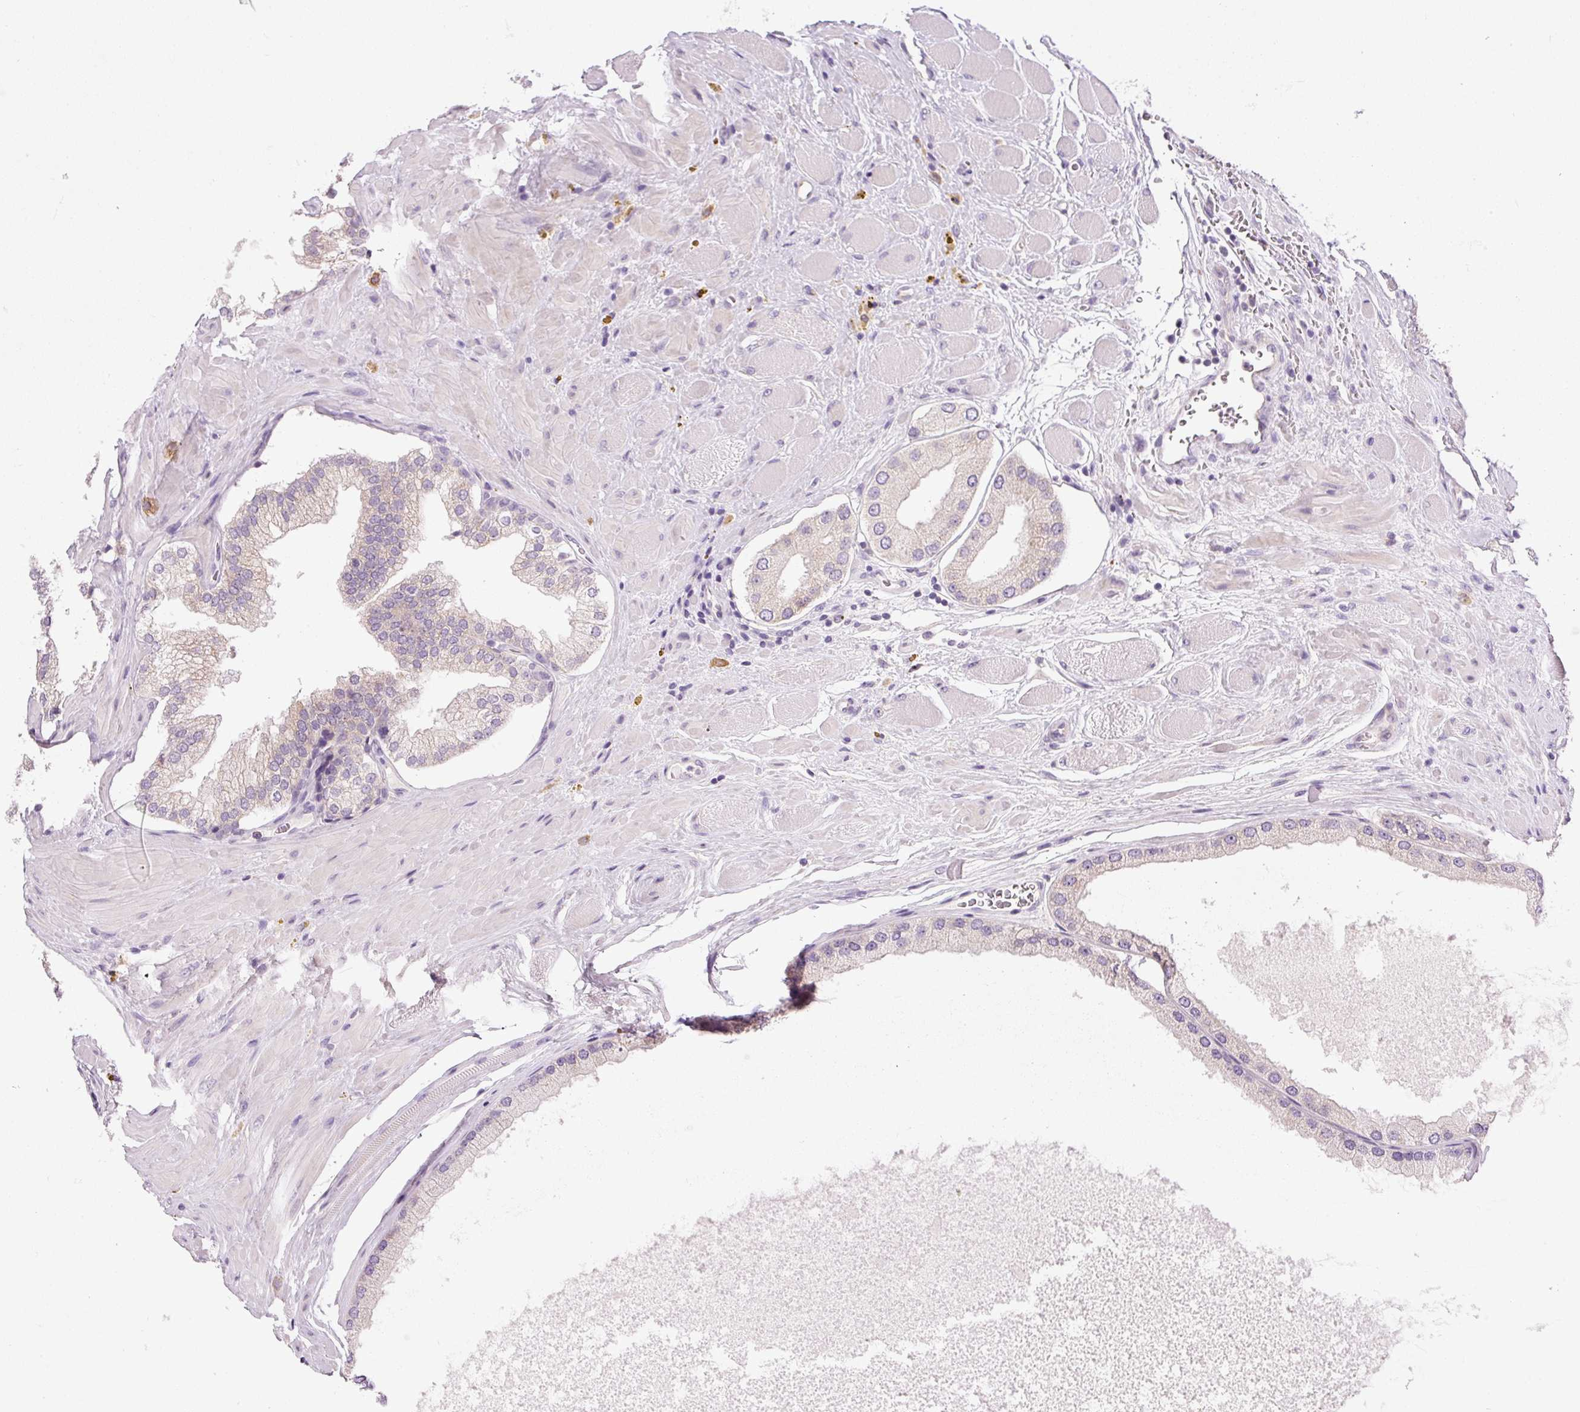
{"staining": {"intensity": "weak", "quantity": "<25%", "location": "cytoplasmic/membranous"}, "tissue": "prostate cancer", "cell_type": "Tumor cells", "image_type": "cancer", "snomed": [{"axis": "morphology", "description": "Adenocarcinoma, Low grade"}, {"axis": "topography", "description": "Prostate"}], "caption": "Image shows no protein expression in tumor cells of prostate cancer tissue.", "gene": "PNPLA5", "patient": {"sex": "male", "age": 42}}